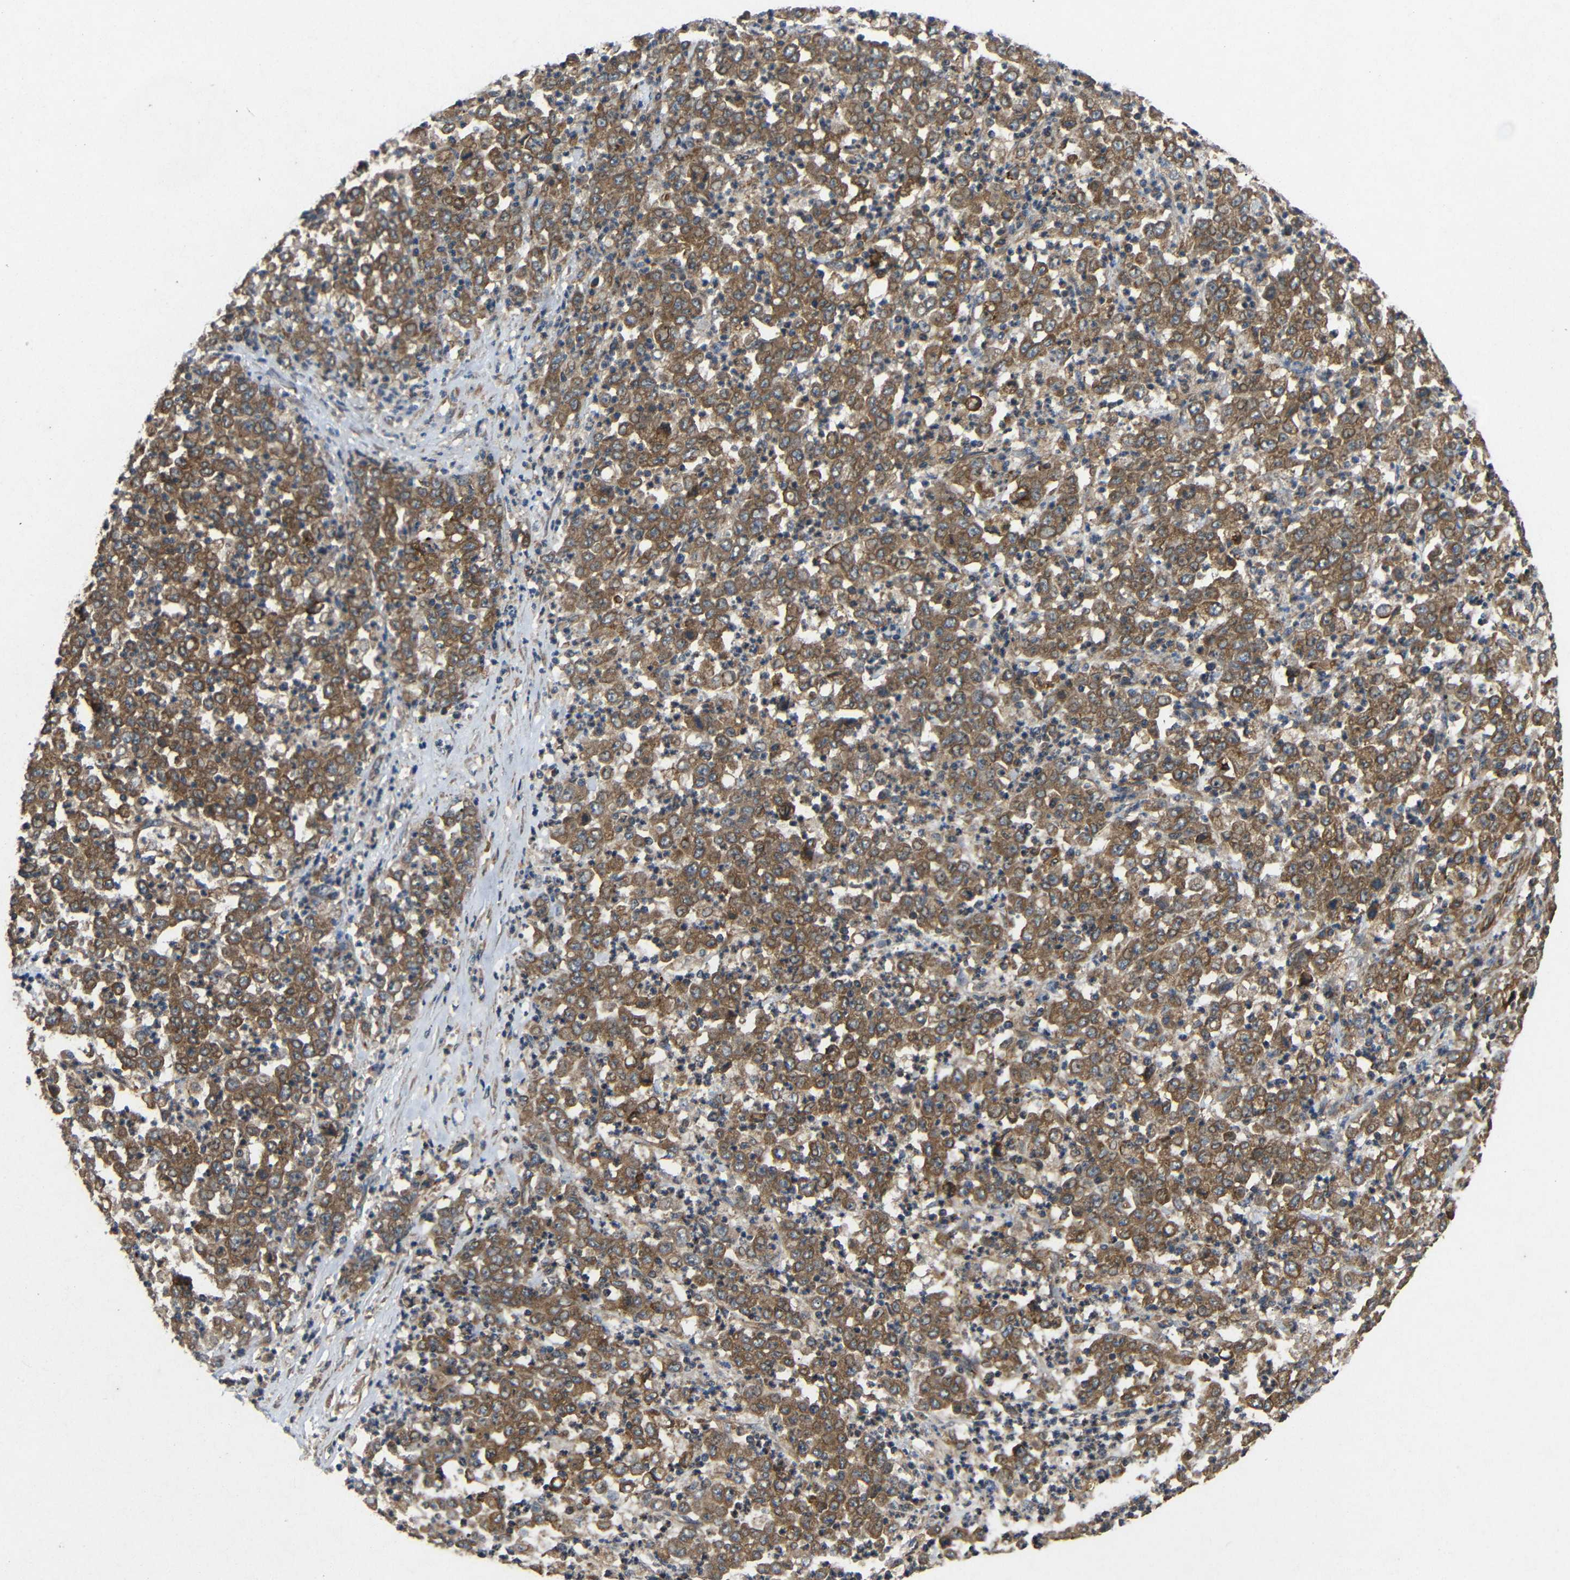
{"staining": {"intensity": "strong", "quantity": ">75%", "location": "cytoplasmic/membranous"}, "tissue": "stomach cancer", "cell_type": "Tumor cells", "image_type": "cancer", "snomed": [{"axis": "morphology", "description": "Adenocarcinoma, NOS"}, {"axis": "topography", "description": "Stomach, lower"}], "caption": "Immunohistochemical staining of human stomach cancer (adenocarcinoma) shows high levels of strong cytoplasmic/membranous protein staining in about >75% of tumor cells.", "gene": "EIF2S1", "patient": {"sex": "female", "age": 71}}